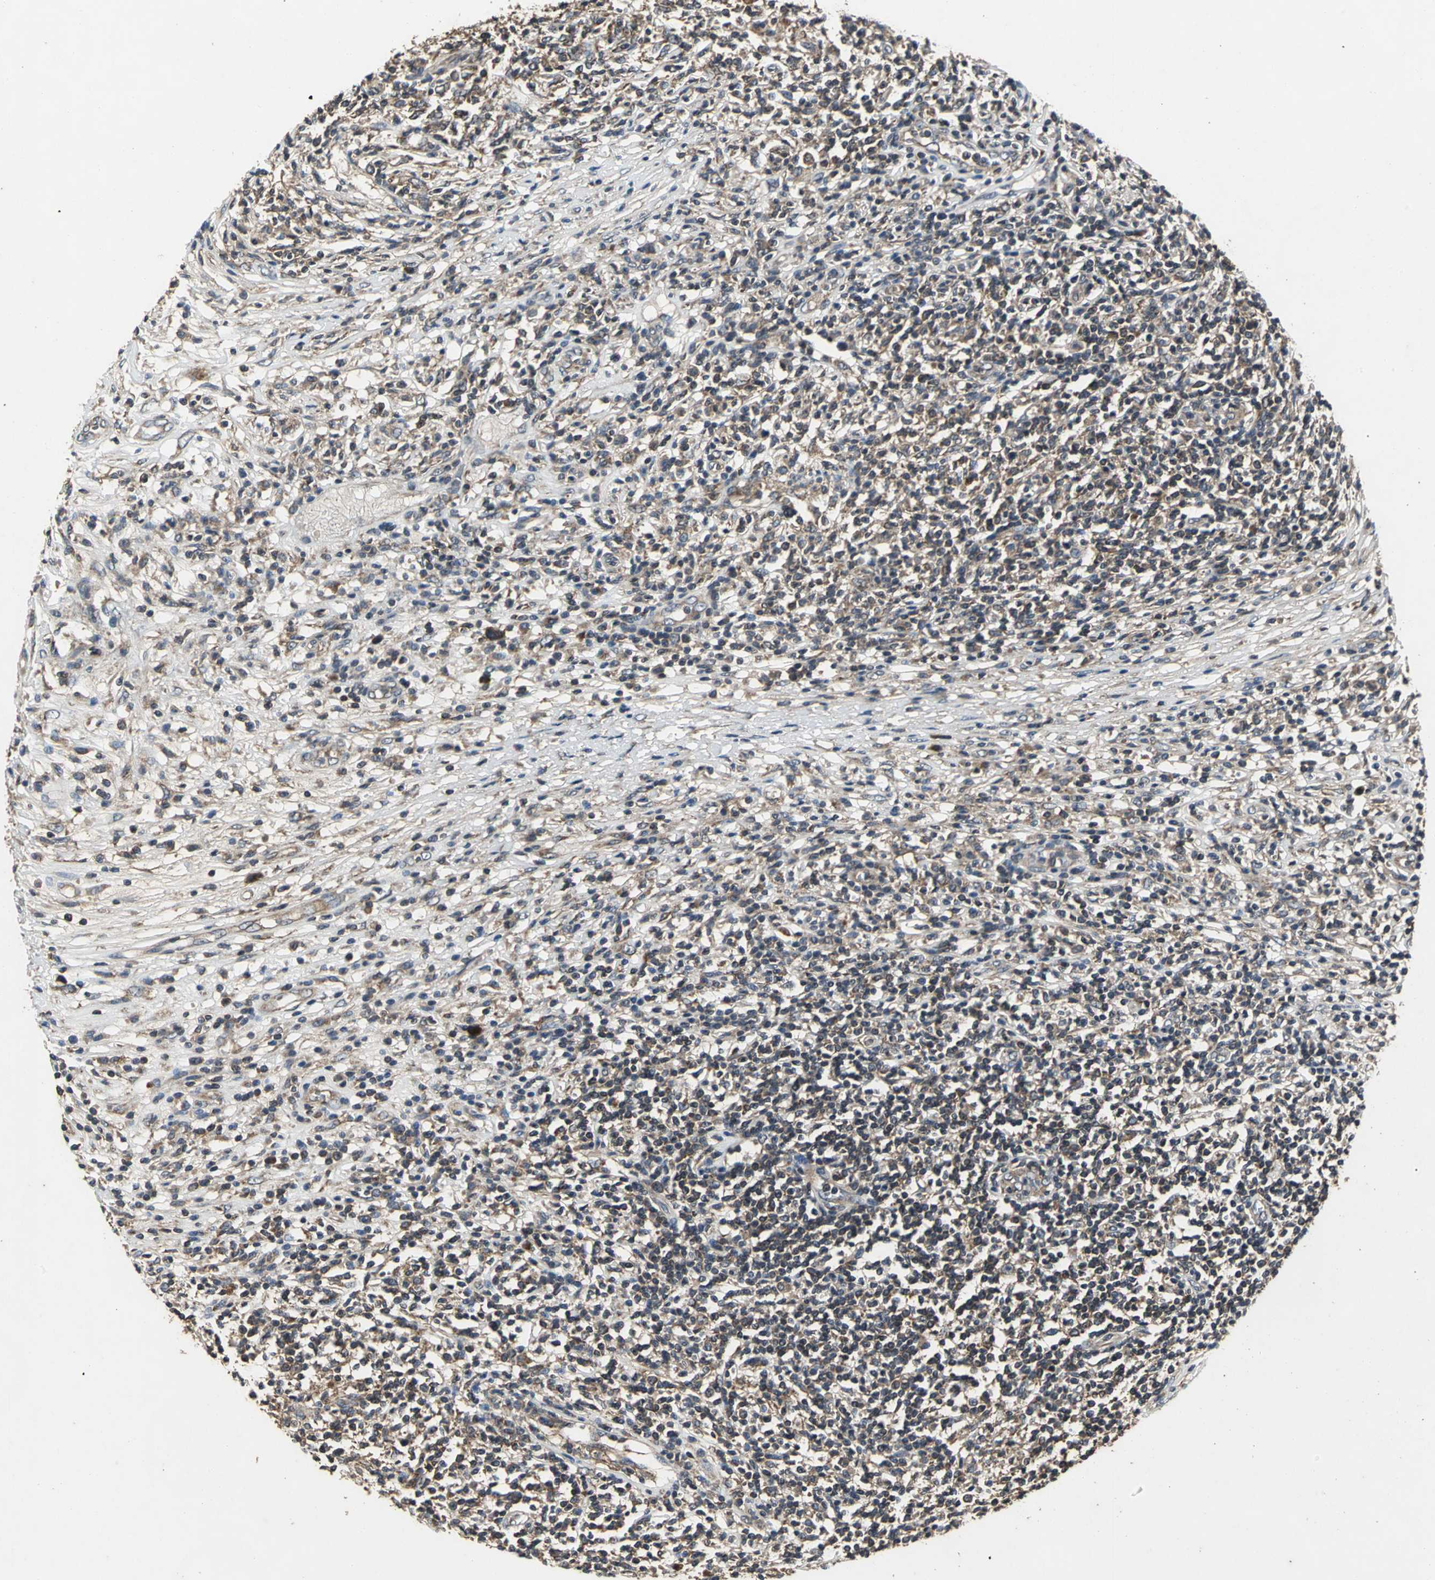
{"staining": {"intensity": "moderate", "quantity": ">75%", "location": "cytoplasmic/membranous"}, "tissue": "lymphoma", "cell_type": "Tumor cells", "image_type": "cancer", "snomed": [{"axis": "morphology", "description": "Malignant lymphoma, non-Hodgkin's type, High grade"}, {"axis": "topography", "description": "Lymph node"}], "caption": "Immunohistochemical staining of high-grade malignant lymphoma, non-Hodgkin's type demonstrates moderate cytoplasmic/membranous protein staining in approximately >75% of tumor cells.", "gene": "IRF3", "patient": {"sex": "female", "age": 84}}